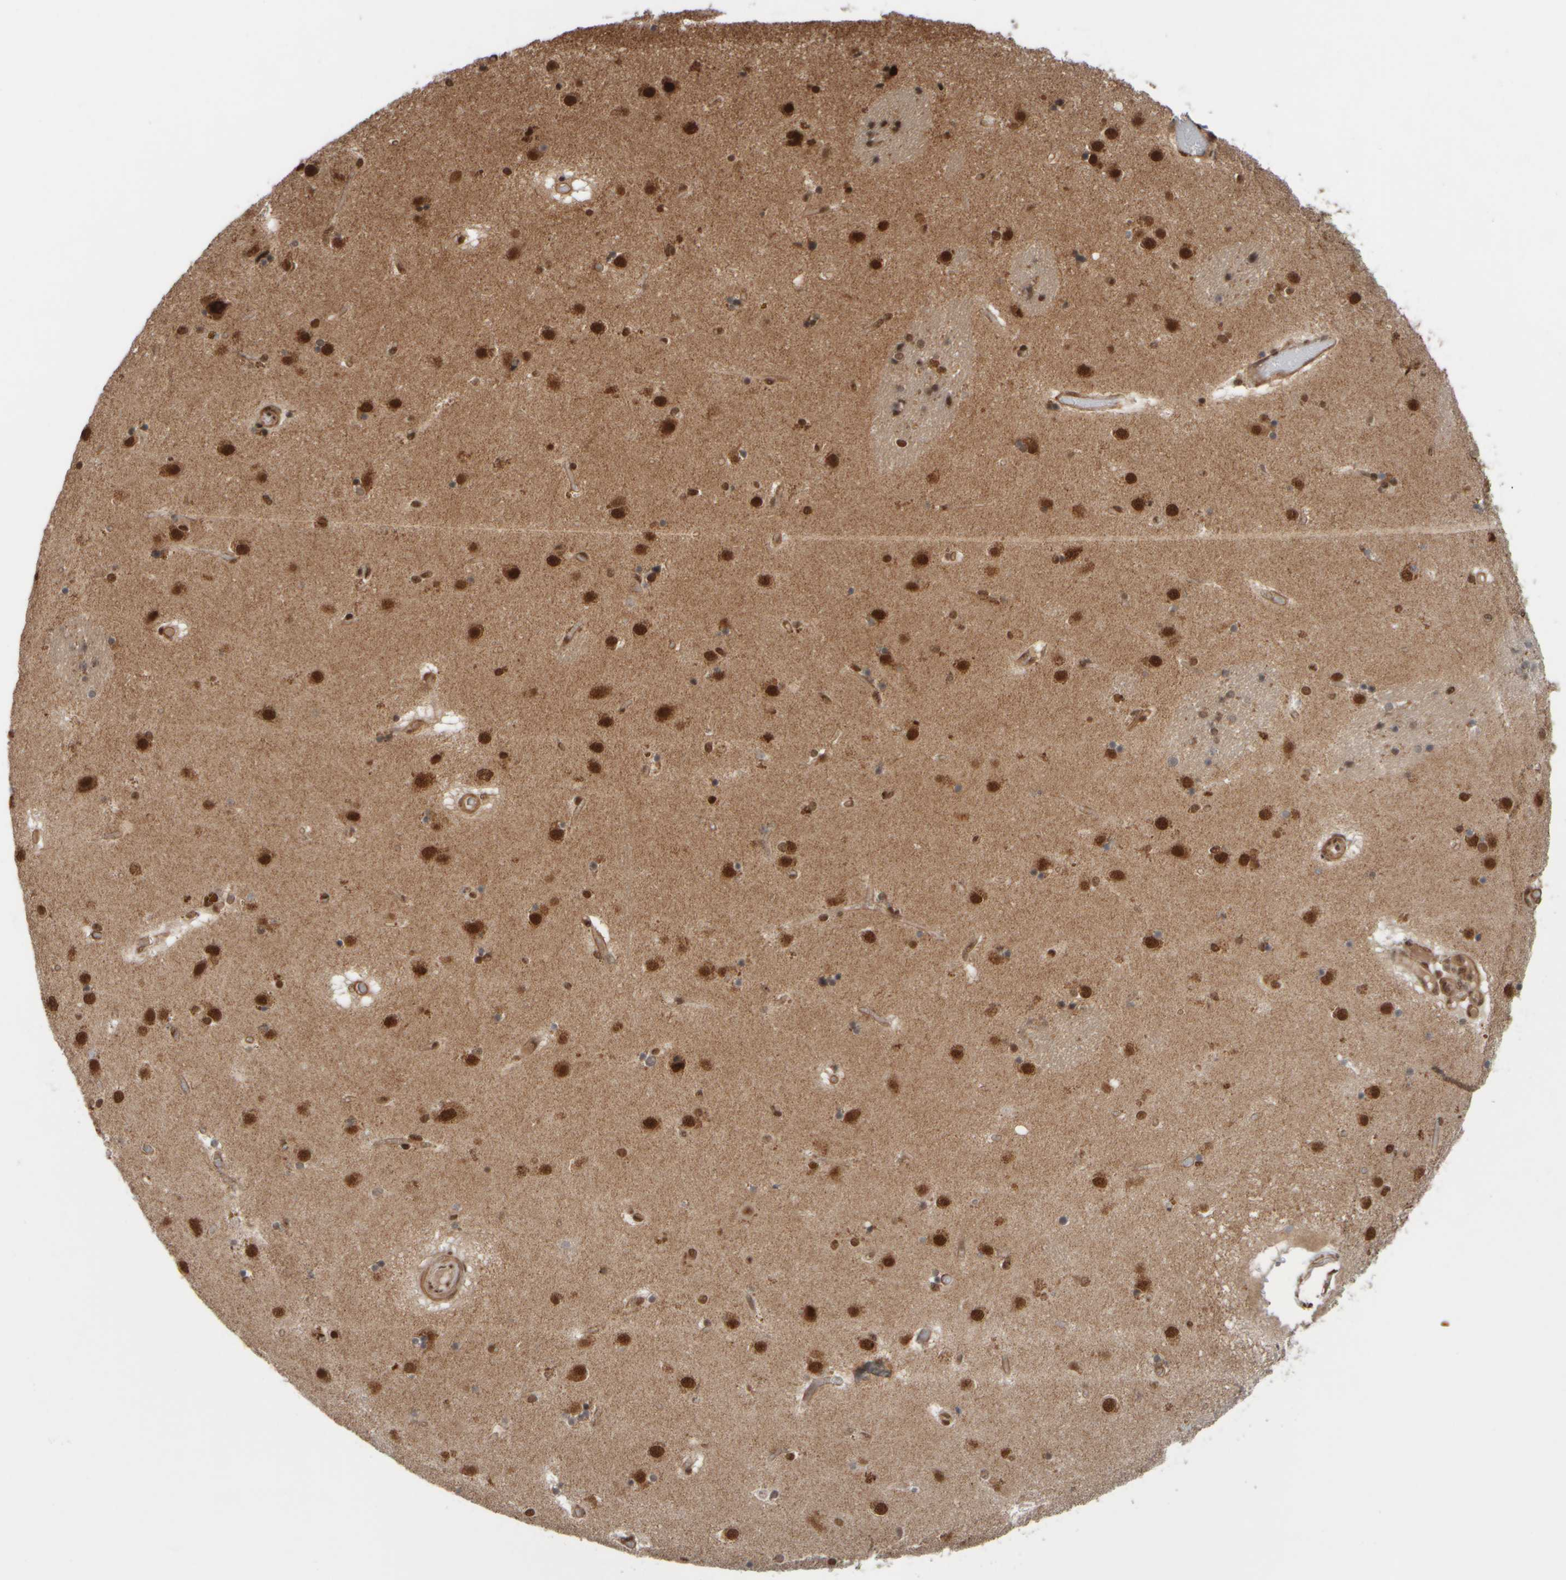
{"staining": {"intensity": "moderate", "quantity": "25%-75%", "location": "nuclear"}, "tissue": "caudate", "cell_type": "Glial cells", "image_type": "normal", "snomed": [{"axis": "morphology", "description": "Normal tissue, NOS"}, {"axis": "topography", "description": "Lateral ventricle wall"}], "caption": "Caudate stained for a protein (brown) shows moderate nuclear positive staining in about 25%-75% of glial cells.", "gene": "SYNRG", "patient": {"sex": "male", "age": 70}}